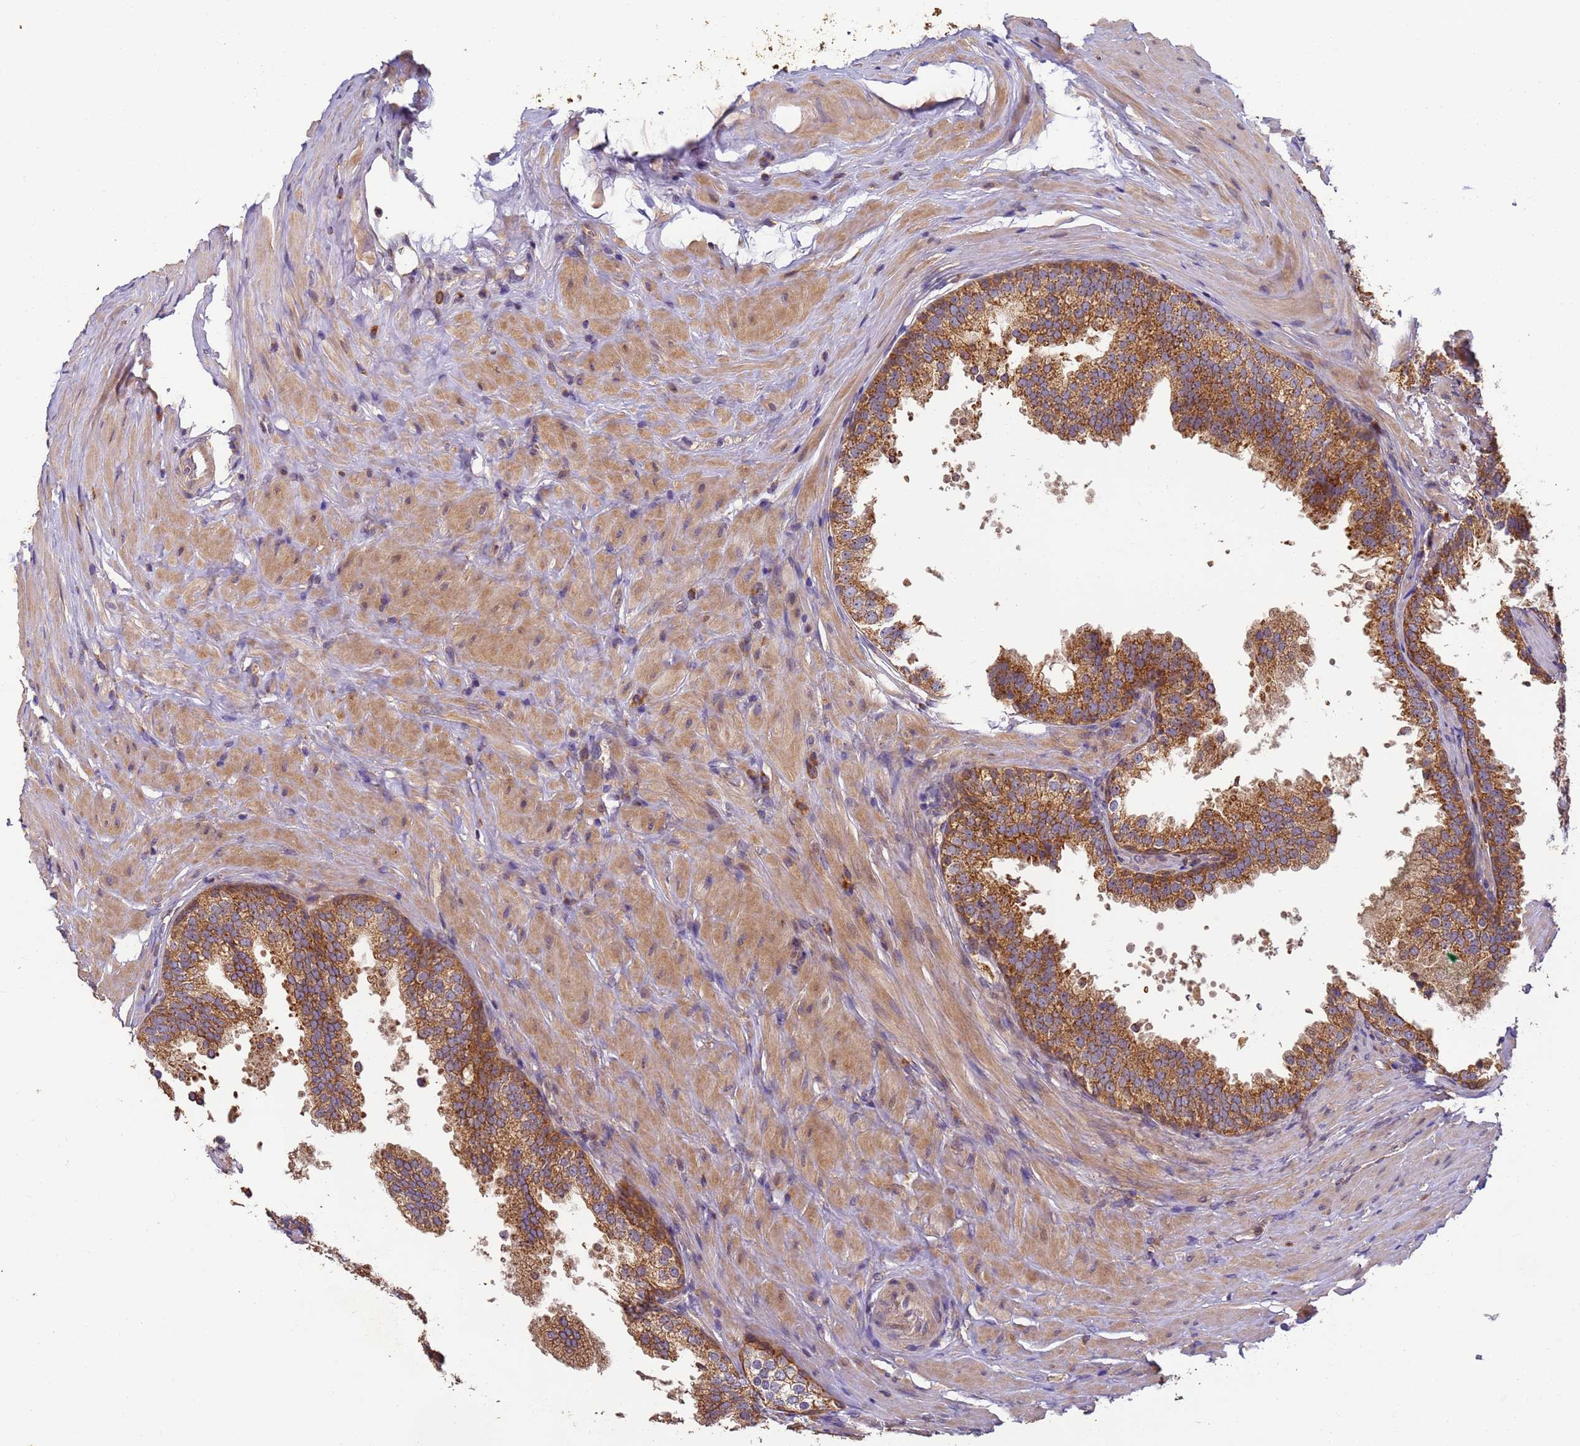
{"staining": {"intensity": "strong", "quantity": "25%-75%", "location": "cytoplasmic/membranous"}, "tissue": "prostate", "cell_type": "Glandular cells", "image_type": "normal", "snomed": [{"axis": "morphology", "description": "Normal tissue, NOS"}, {"axis": "topography", "description": "Prostate"}], "caption": "This is an image of immunohistochemistry staining of unremarkable prostate, which shows strong staining in the cytoplasmic/membranous of glandular cells.", "gene": "TIGAR", "patient": {"sex": "male", "age": 60}}